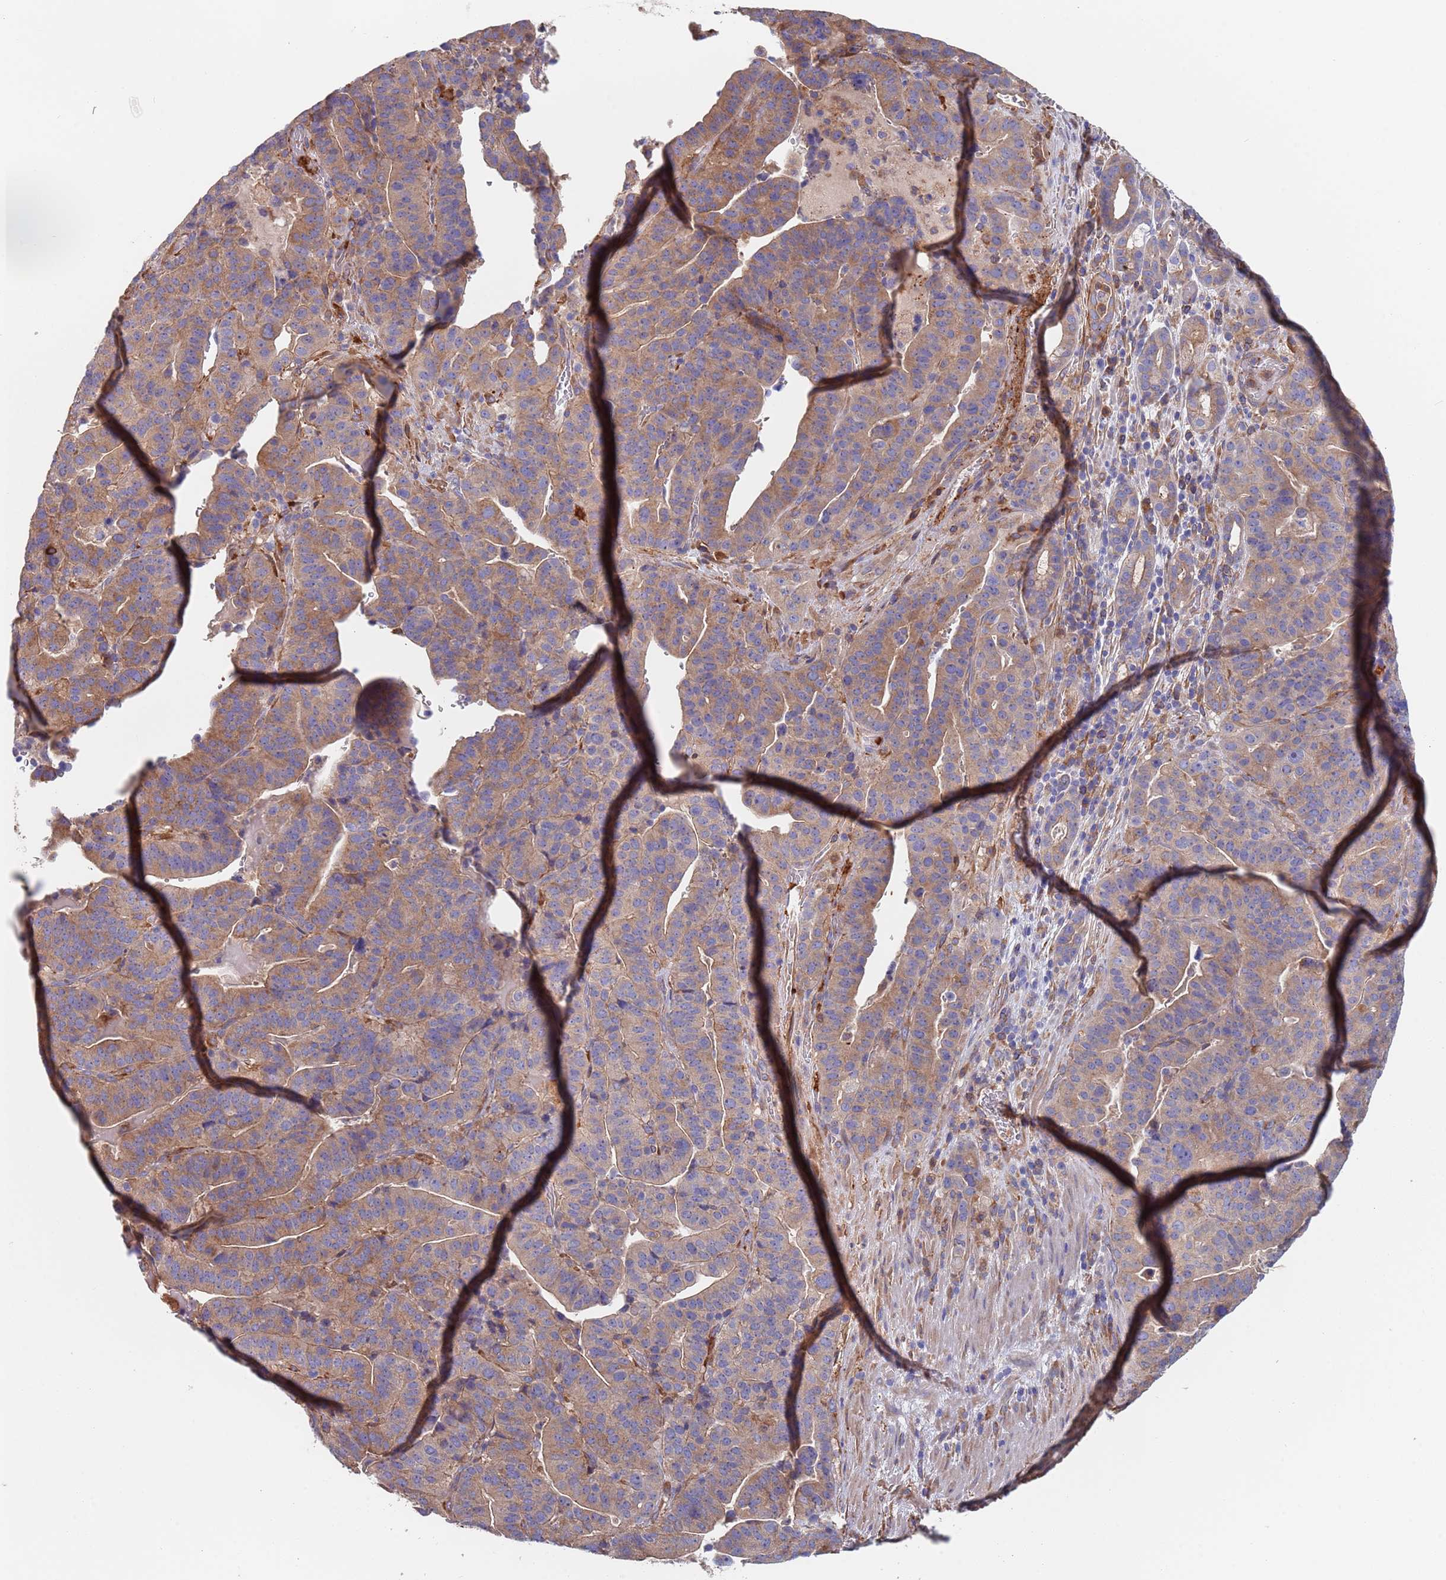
{"staining": {"intensity": "moderate", "quantity": ">75%", "location": "cytoplasmic/membranous"}, "tissue": "stomach cancer", "cell_type": "Tumor cells", "image_type": "cancer", "snomed": [{"axis": "morphology", "description": "Adenocarcinoma, NOS"}, {"axis": "topography", "description": "Stomach"}], "caption": "Immunohistochemistry photomicrograph of neoplastic tissue: human stomach adenocarcinoma stained using immunohistochemistry (IHC) shows medium levels of moderate protein expression localized specifically in the cytoplasmic/membranous of tumor cells, appearing as a cytoplasmic/membranous brown color.", "gene": "DCUN1D3", "patient": {"sex": "male", "age": 48}}